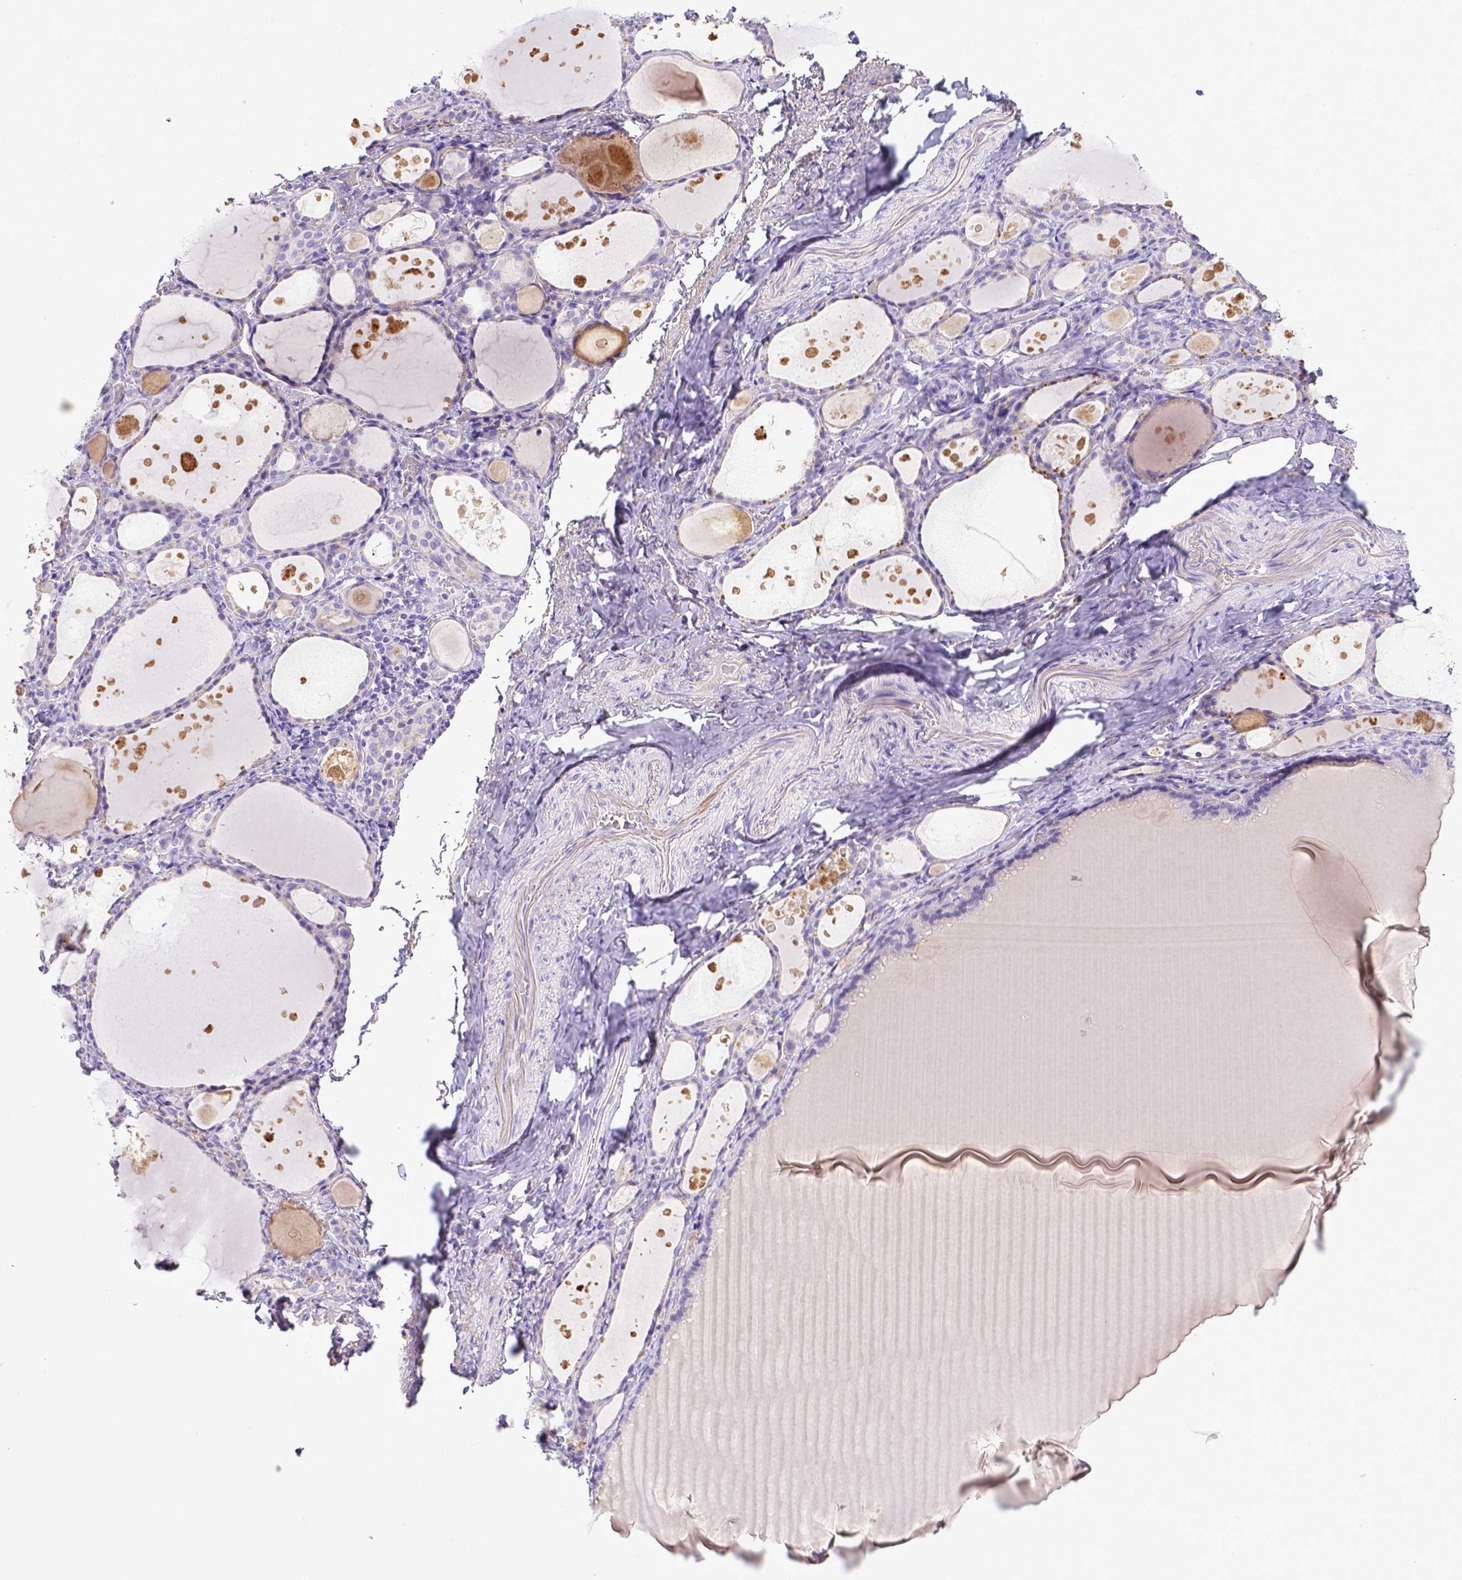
{"staining": {"intensity": "negative", "quantity": "none", "location": "none"}, "tissue": "thyroid gland", "cell_type": "Glandular cells", "image_type": "normal", "snomed": [{"axis": "morphology", "description": "Normal tissue, NOS"}, {"axis": "topography", "description": "Thyroid gland"}], "caption": "A high-resolution image shows immunohistochemistry staining of unremarkable thyroid gland, which exhibits no significant expression in glandular cells. The staining was performed using DAB to visualize the protein expression in brown, while the nuclei were stained in blue with hematoxylin (Magnification: 20x).", "gene": "BTN1A1", "patient": {"sex": "male", "age": 68}}